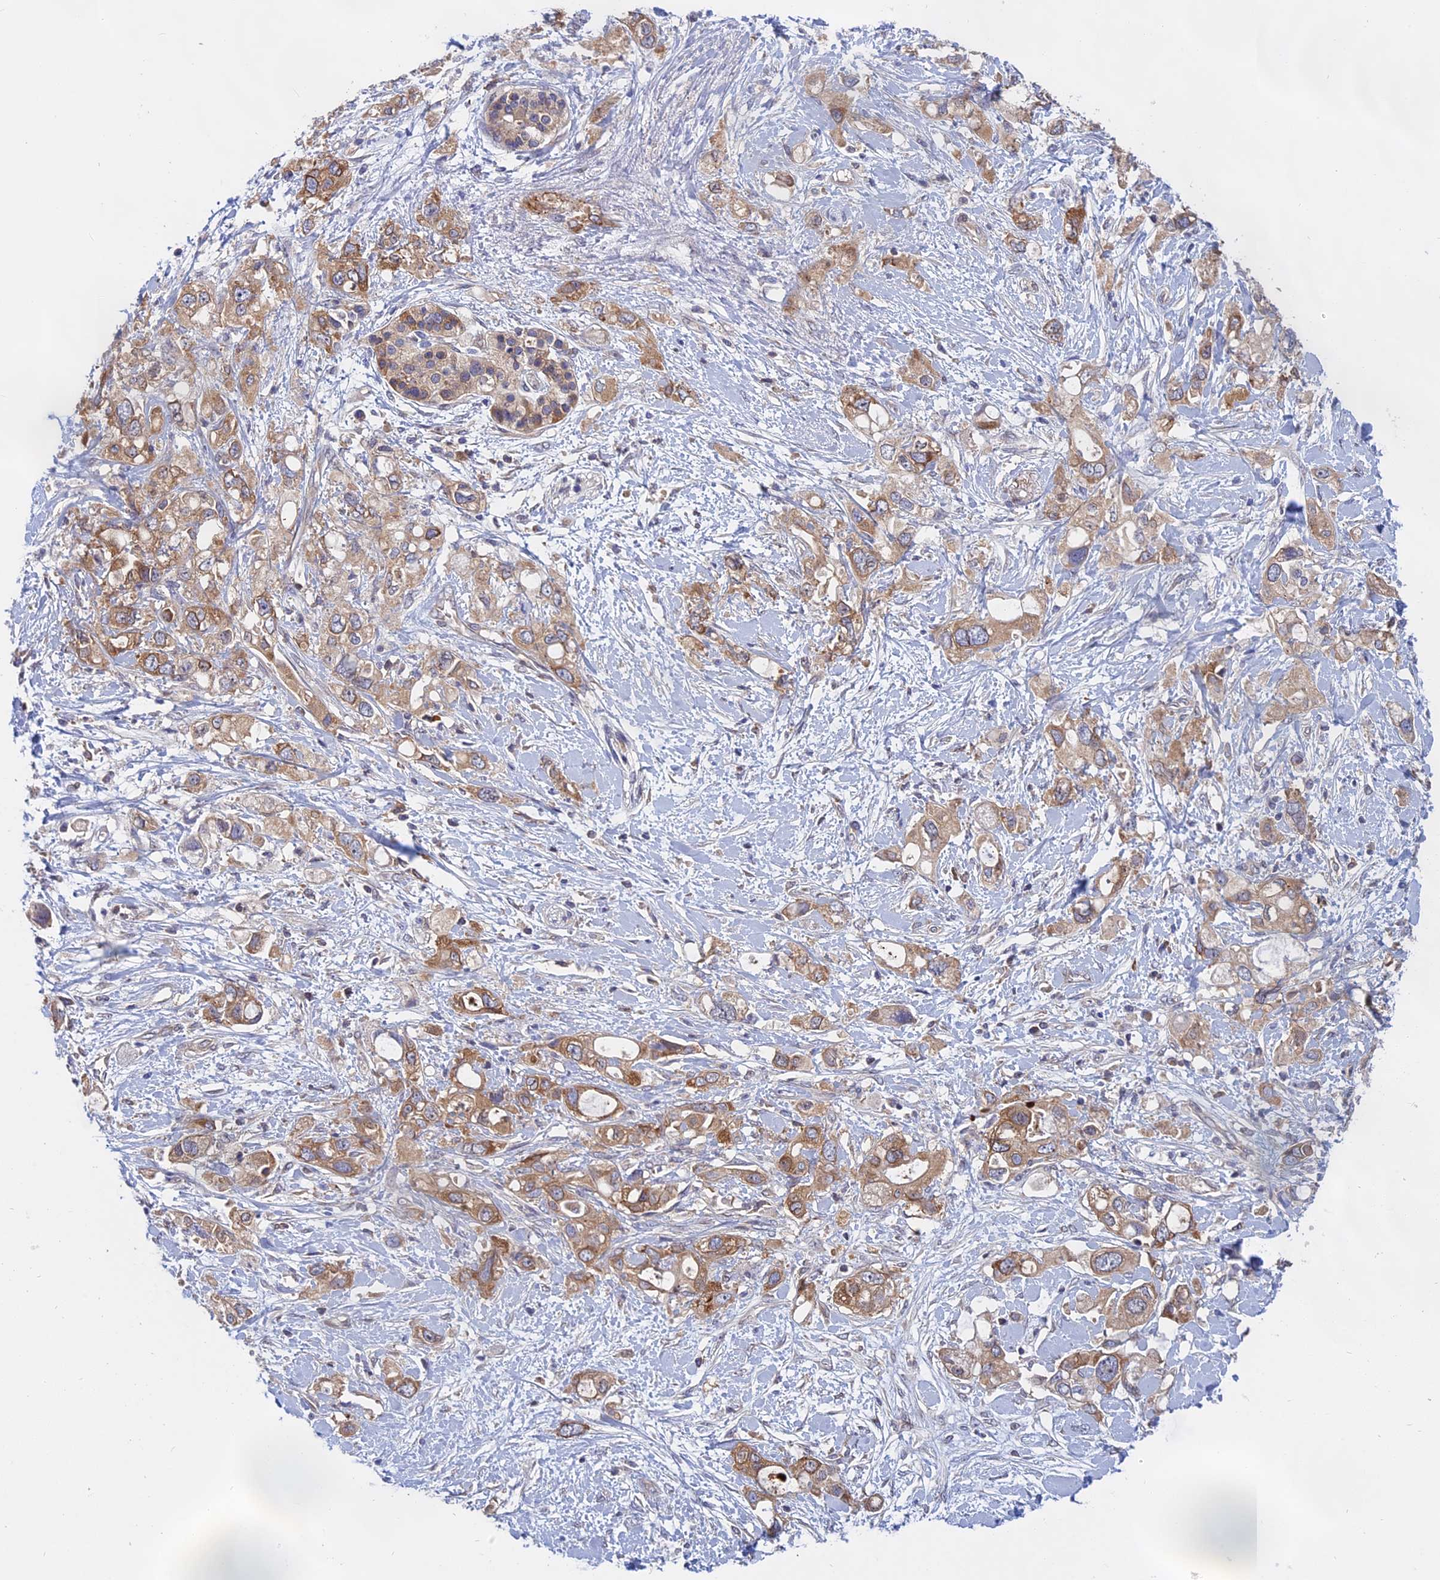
{"staining": {"intensity": "moderate", "quantity": "25%-75%", "location": "cytoplasmic/membranous"}, "tissue": "pancreatic cancer", "cell_type": "Tumor cells", "image_type": "cancer", "snomed": [{"axis": "morphology", "description": "Adenocarcinoma, NOS"}, {"axis": "topography", "description": "Pancreas"}], "caption": "Approximately 25%-75% of tumor cells in adenocarcinoma (pancreatic) show moderate cytoplasmic/membranous protein positivity as visualized by brown immunohistochemical staining.", "gene": "NAA10", "patient": {"sex": "female", "age": 56}}